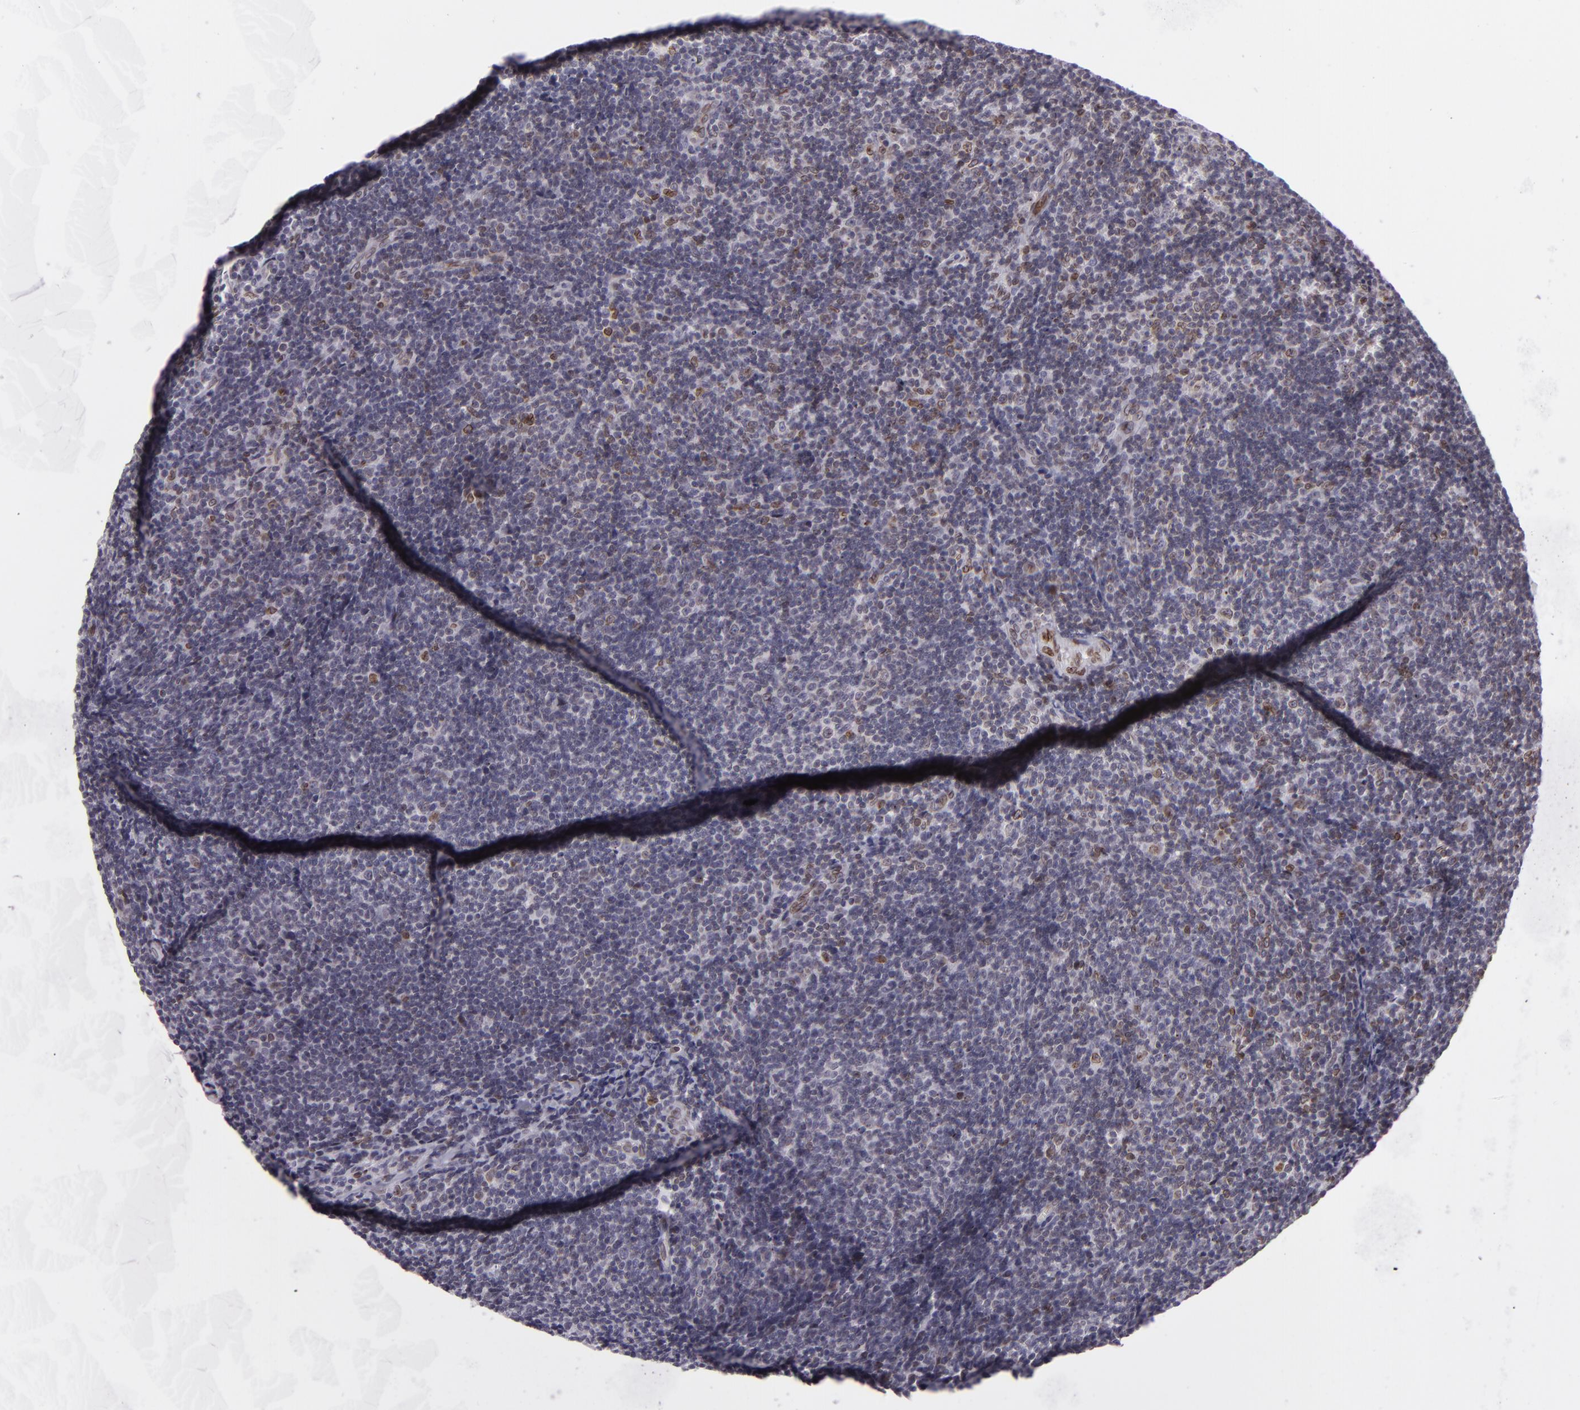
{"staining": {"intensity": "weak", "quantity": "<25%", "location": "nuclear"}, "tissue": "lymphoma", "cell_type": "Tumor cells", "image_type": "cancer", "snomed": [{"axis": "morphology", "description": "Malignant lymphoma, non-Hodgkin's type, Low grade"}, {"axis": "topography", "description": "Lymph node"}], "caption": "High power microscopy photomicrograph of an immunohistochemistry micrograph of low-grade malignant lymphoma, non-Hodgkin's type, revealing no significant positivity in tumor cells.", "gene": "EMD", "patient": {"sex": "male", "age": 49}}